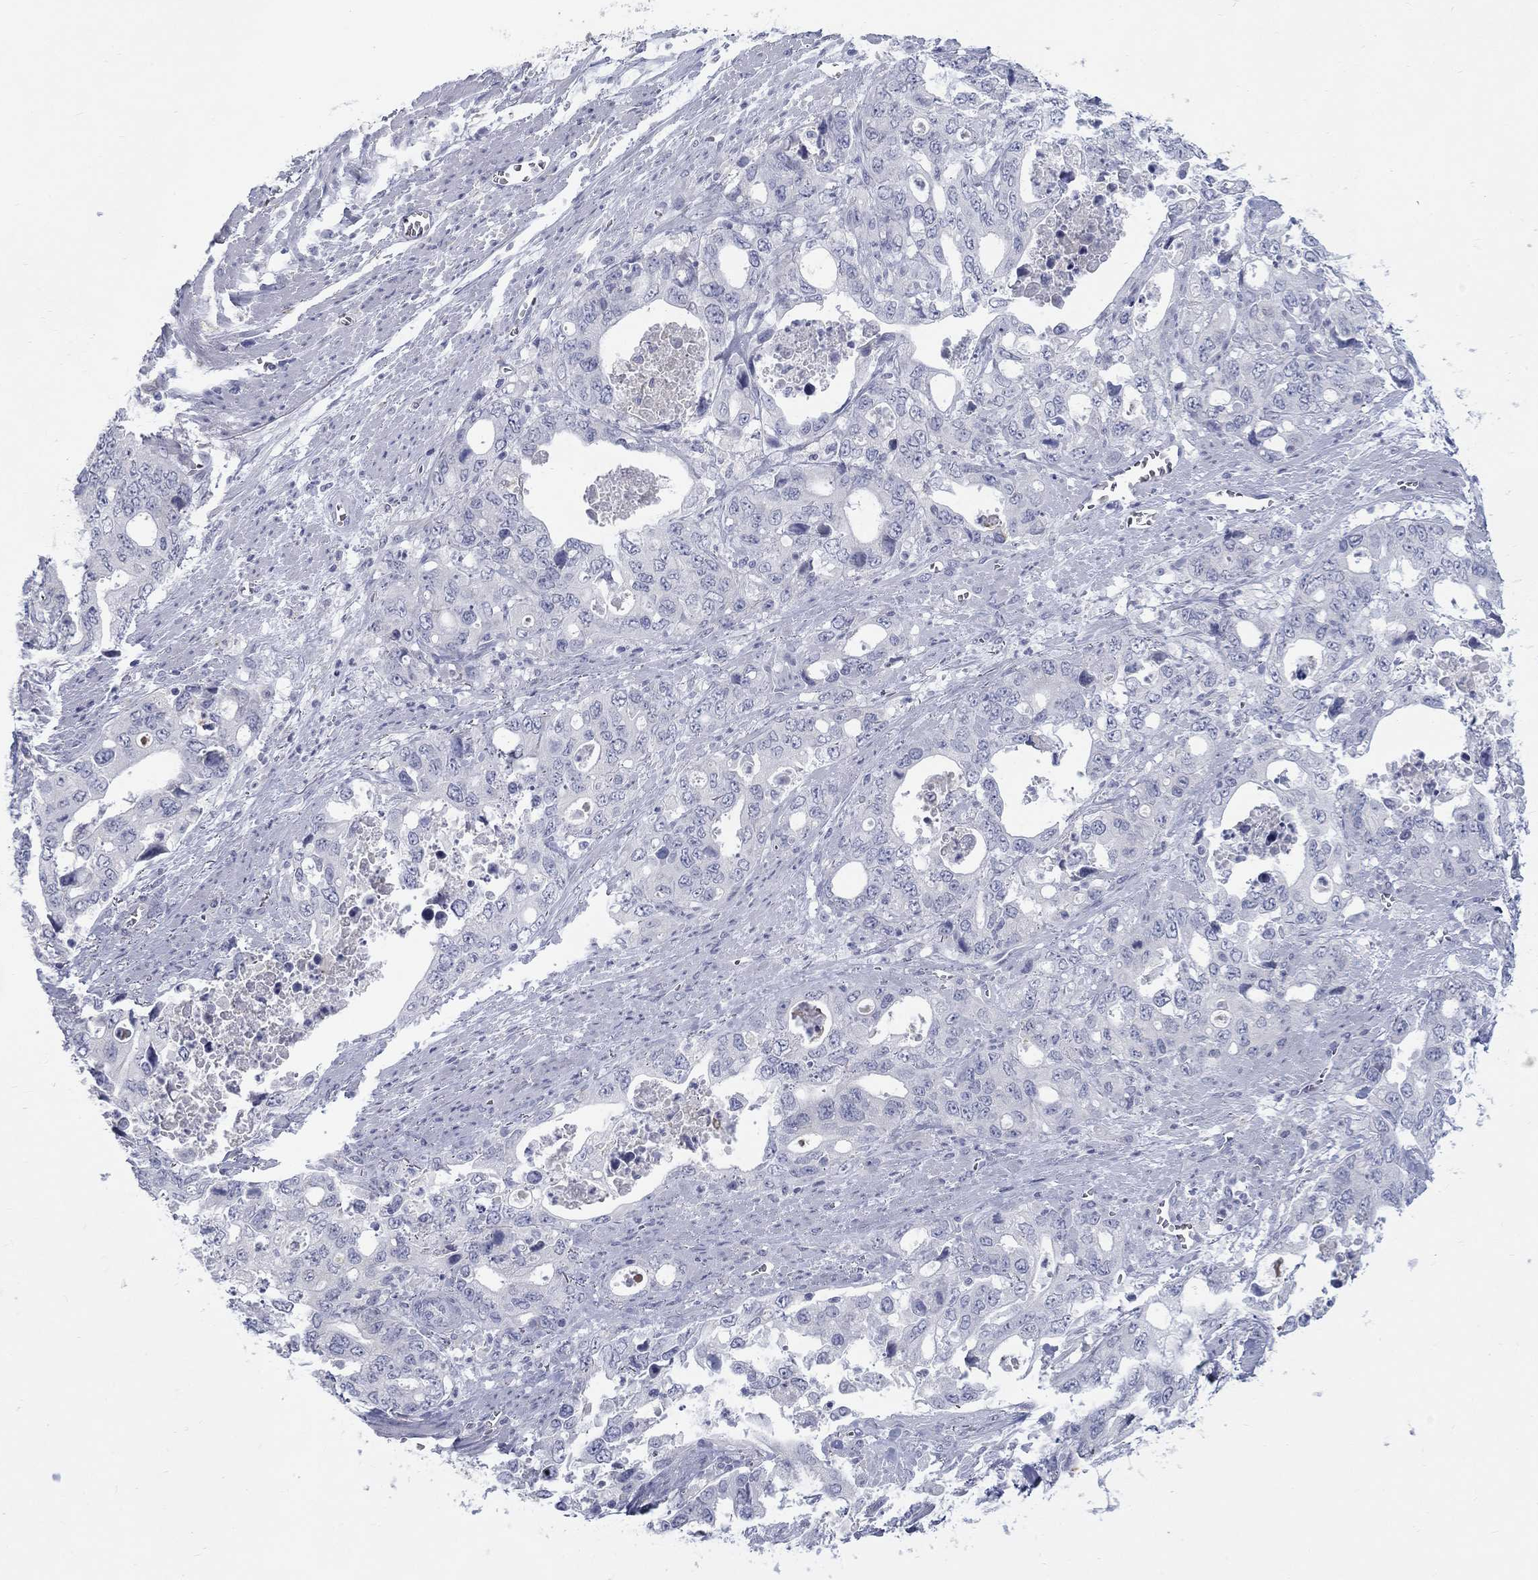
{"staining": {"intensity": "negative", "quantity": "none", "location": "none"}, "tissue": "stomach cancer", "cell_type": "Tumor cells", "image_type": "cancer", "snomed": [{"axis": "morphology", "description": "Adenocarcinoma, NOS"}, {"axis": "topography", "description": "Stomach, upper"}], "caption": "The immunohistochemistry image has no significant positivity in tumor cells of stomach adenocarcinoma tissue.", "gene": "RFTN2", "patient": {"sex": "male", "age": 74}}